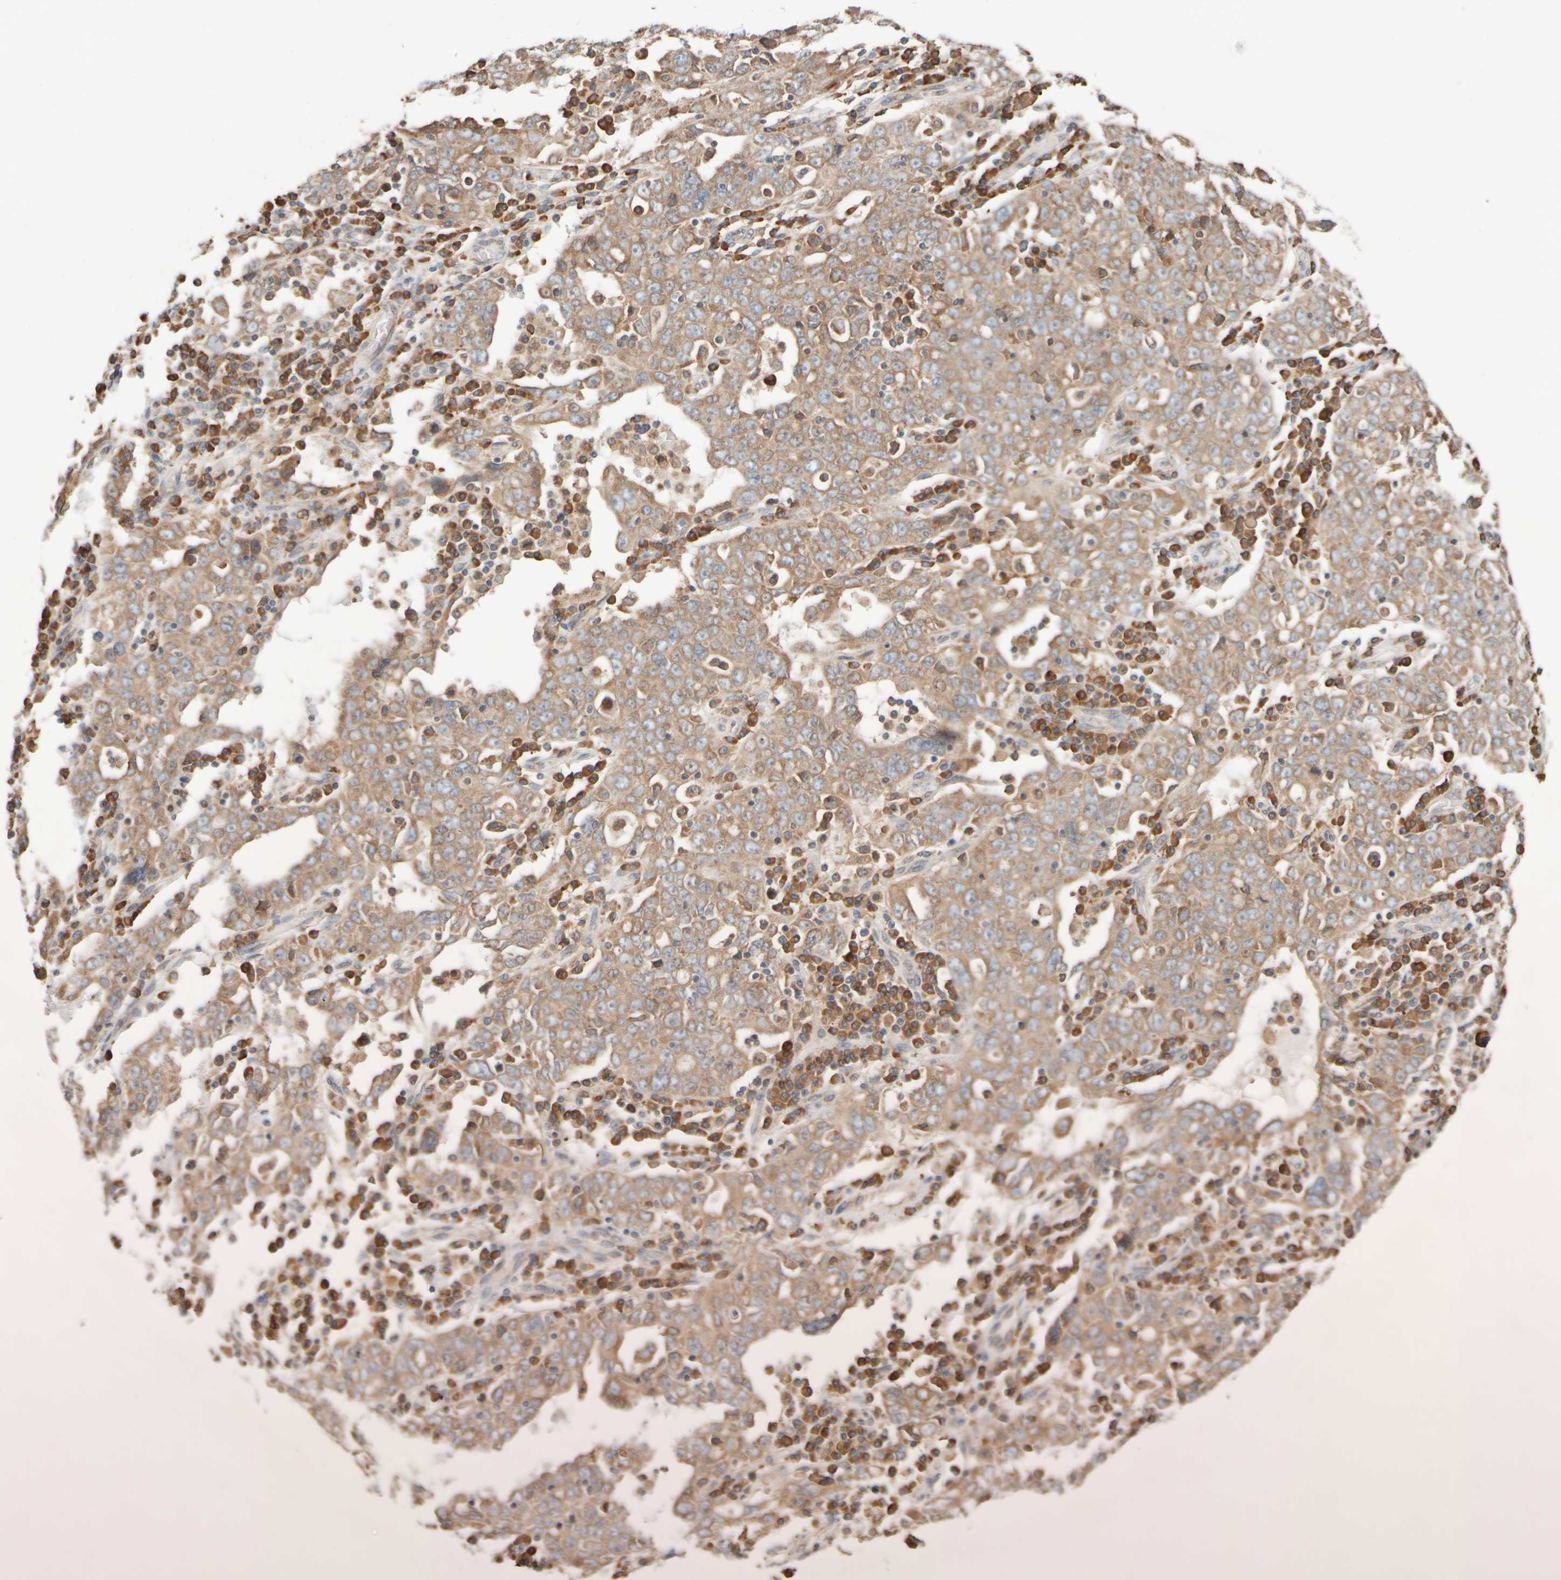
{"staining": {"intensity": "weak", "quantity": ">75%", "location": "cytoplasmic/membranous"}, "tissue": "ovarian cancer", "cell_type": "Tumor cells", "image_type": "cancer", "snomed": [{"axis": "morphology", "description": "Carcinoma, endometroid"}, {"axis": "topography", "description": "Ovary"}], "caption": "Immunohistochemistry image of human ovarian endometroid carcinoma stained for a protein (brown), which demonstrates low levels of weak cytoplasmic/membranous expression in about >75% of tumor cells.", "gene": "EIF2B3", "patient": {"sex": "female", "age": 62}}